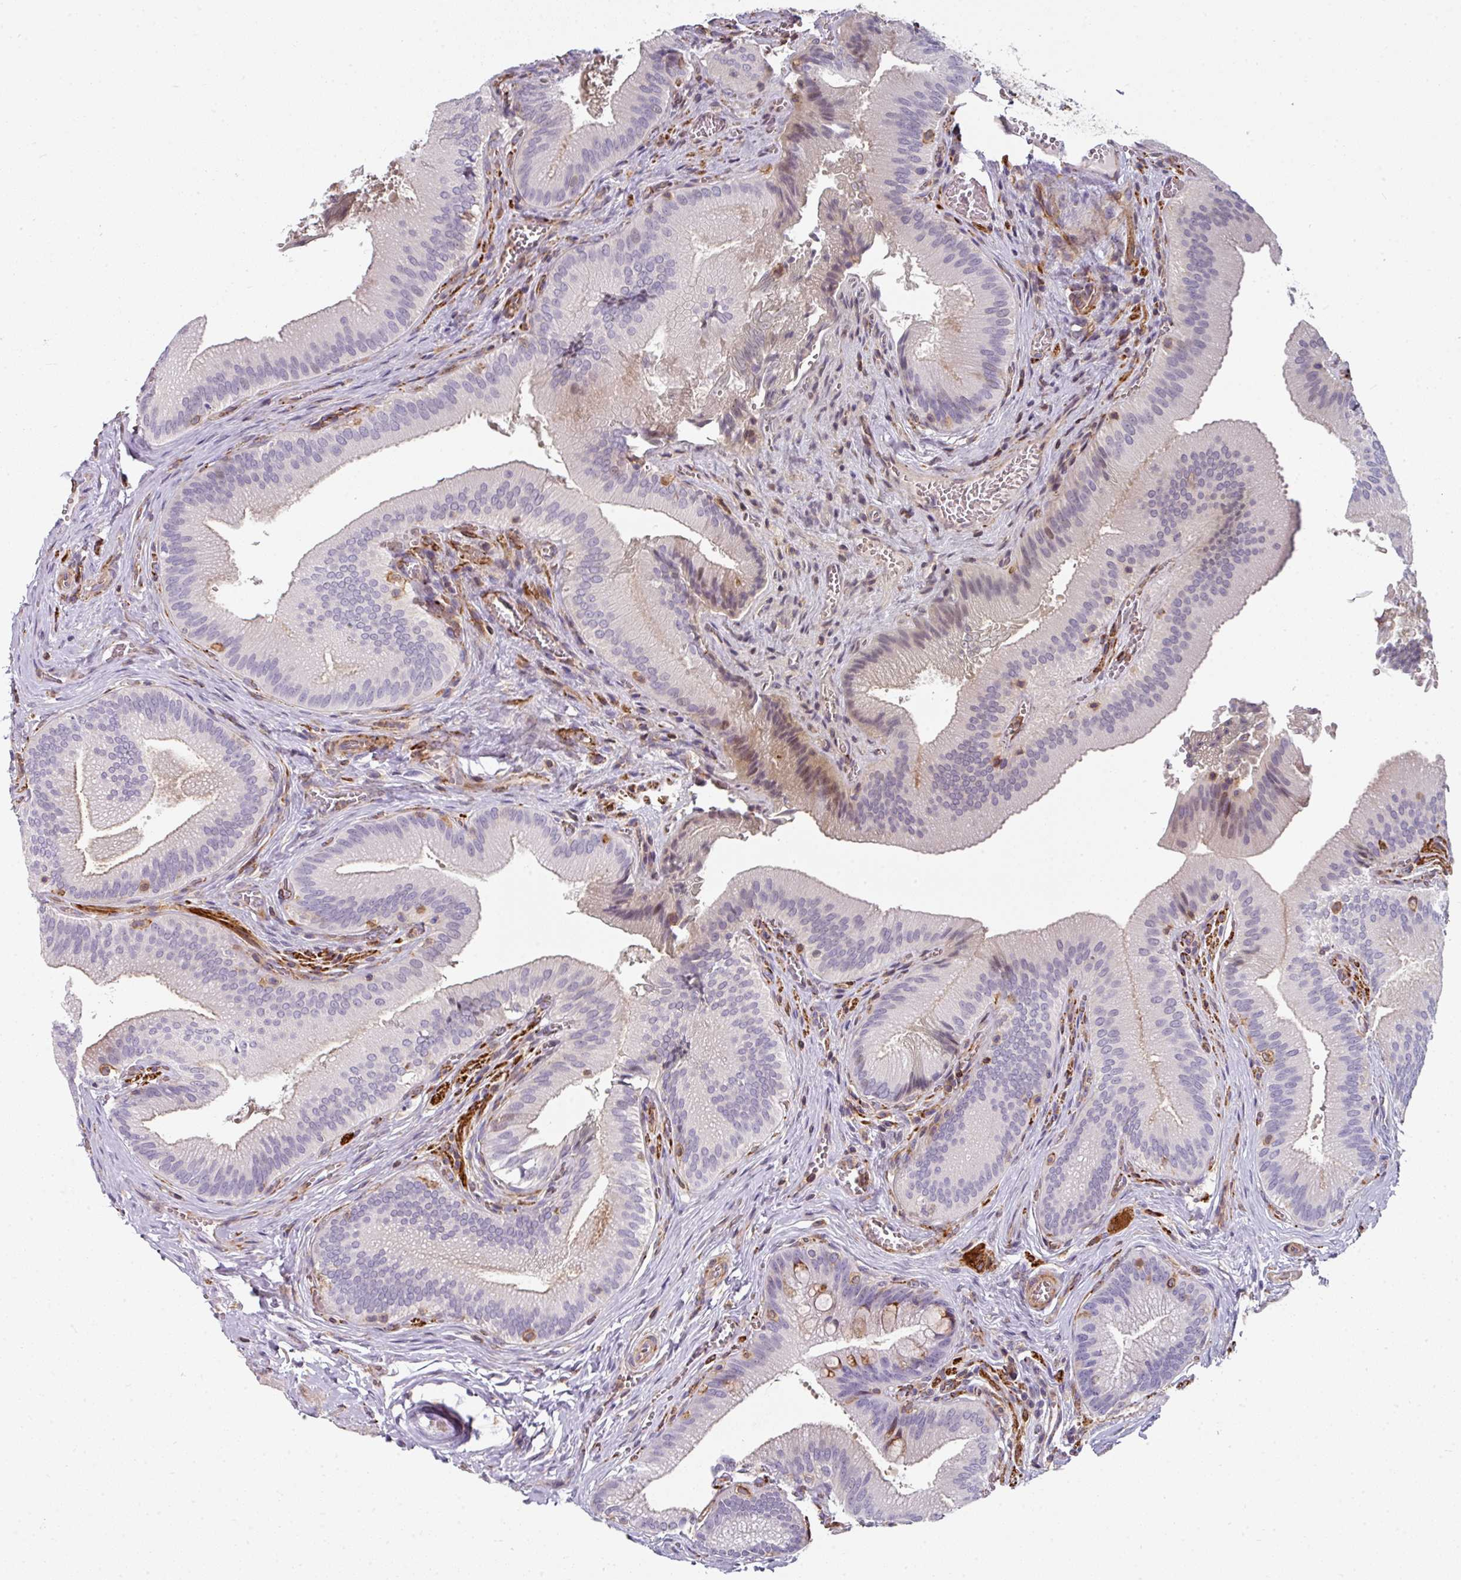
{"staining": {"intensity": "moderate", "quantity": "<25%", "location": "cytoplasmic/membranous,nuclear"}, "tissue": "gallbladder", "cell_type": "Glandular cells", "image_type": "normal", "snomed": [{"axis": "morphology", "description": "Normal tissue, NOS"}, {"axis": "topography", "description": "Gallbladder"}], "caption": "Protein analysis of benign gallbladder exhibits moderate cytoplasmic/membranous,nuclear positivity in approximately <25% of glandular cells.", "gene": "BEND5", "patient": {"sex": "male", "age": 17}}